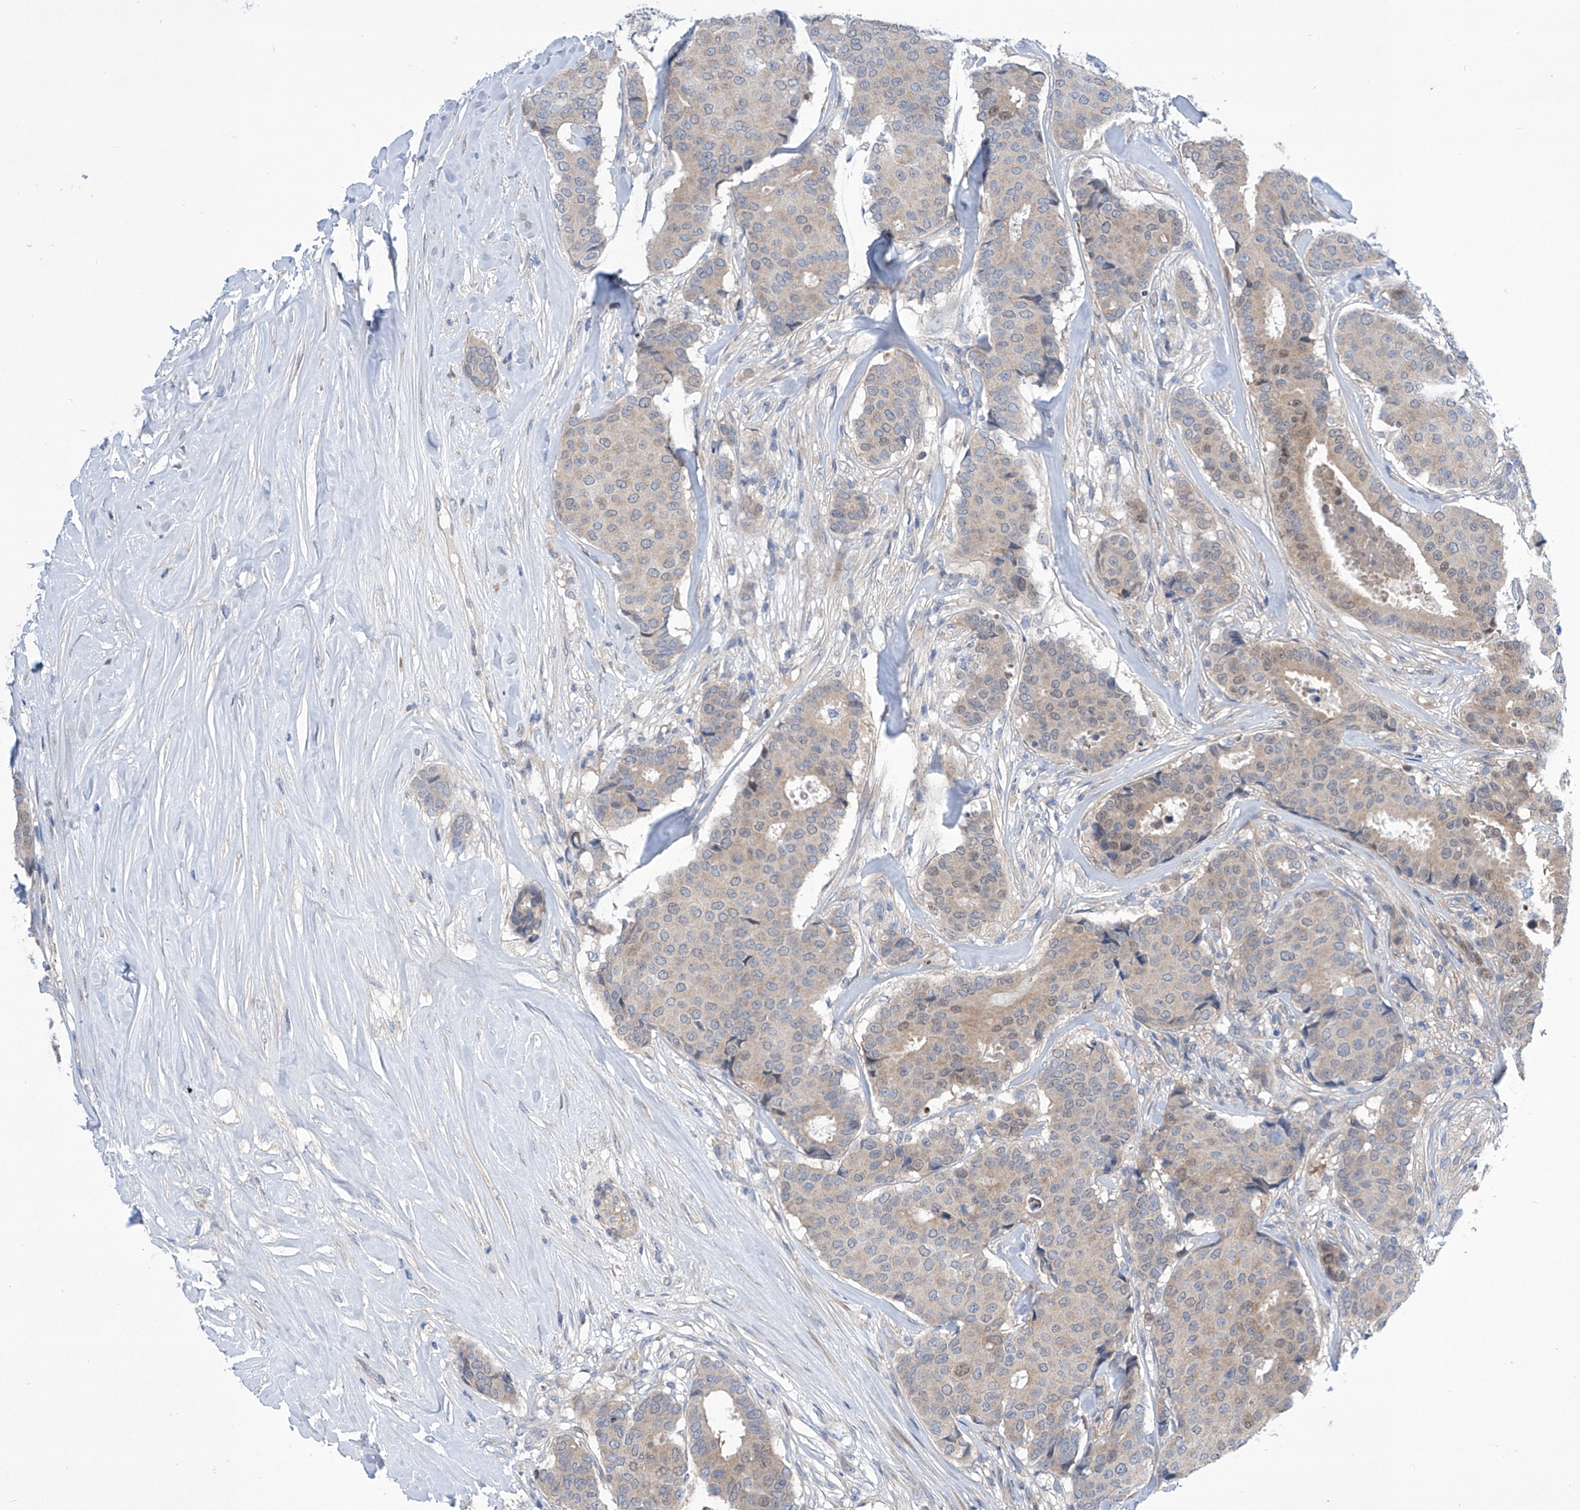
{"staining": {"intensity": "weak", "quantity": "25%-75%", "location": "cytoplasmic/membranous"}, "tissue": "breast cancer", "cell_type": "Tumor cells", "image_type": "cancer", "snomed": [{"axis": "morphology", "description": "Duct carcinoma"}, {"axis": "topography", "description": "Breast"}], "caption": "Human breast invasive ductal carcinoma stained for a protein (brown) shows weak cytoplasmic/membranous positive positivity in approximately 25%-75% of tumor cells.", "gene": "SRBD1", "patient": {"sex": "female", "age": 75}}